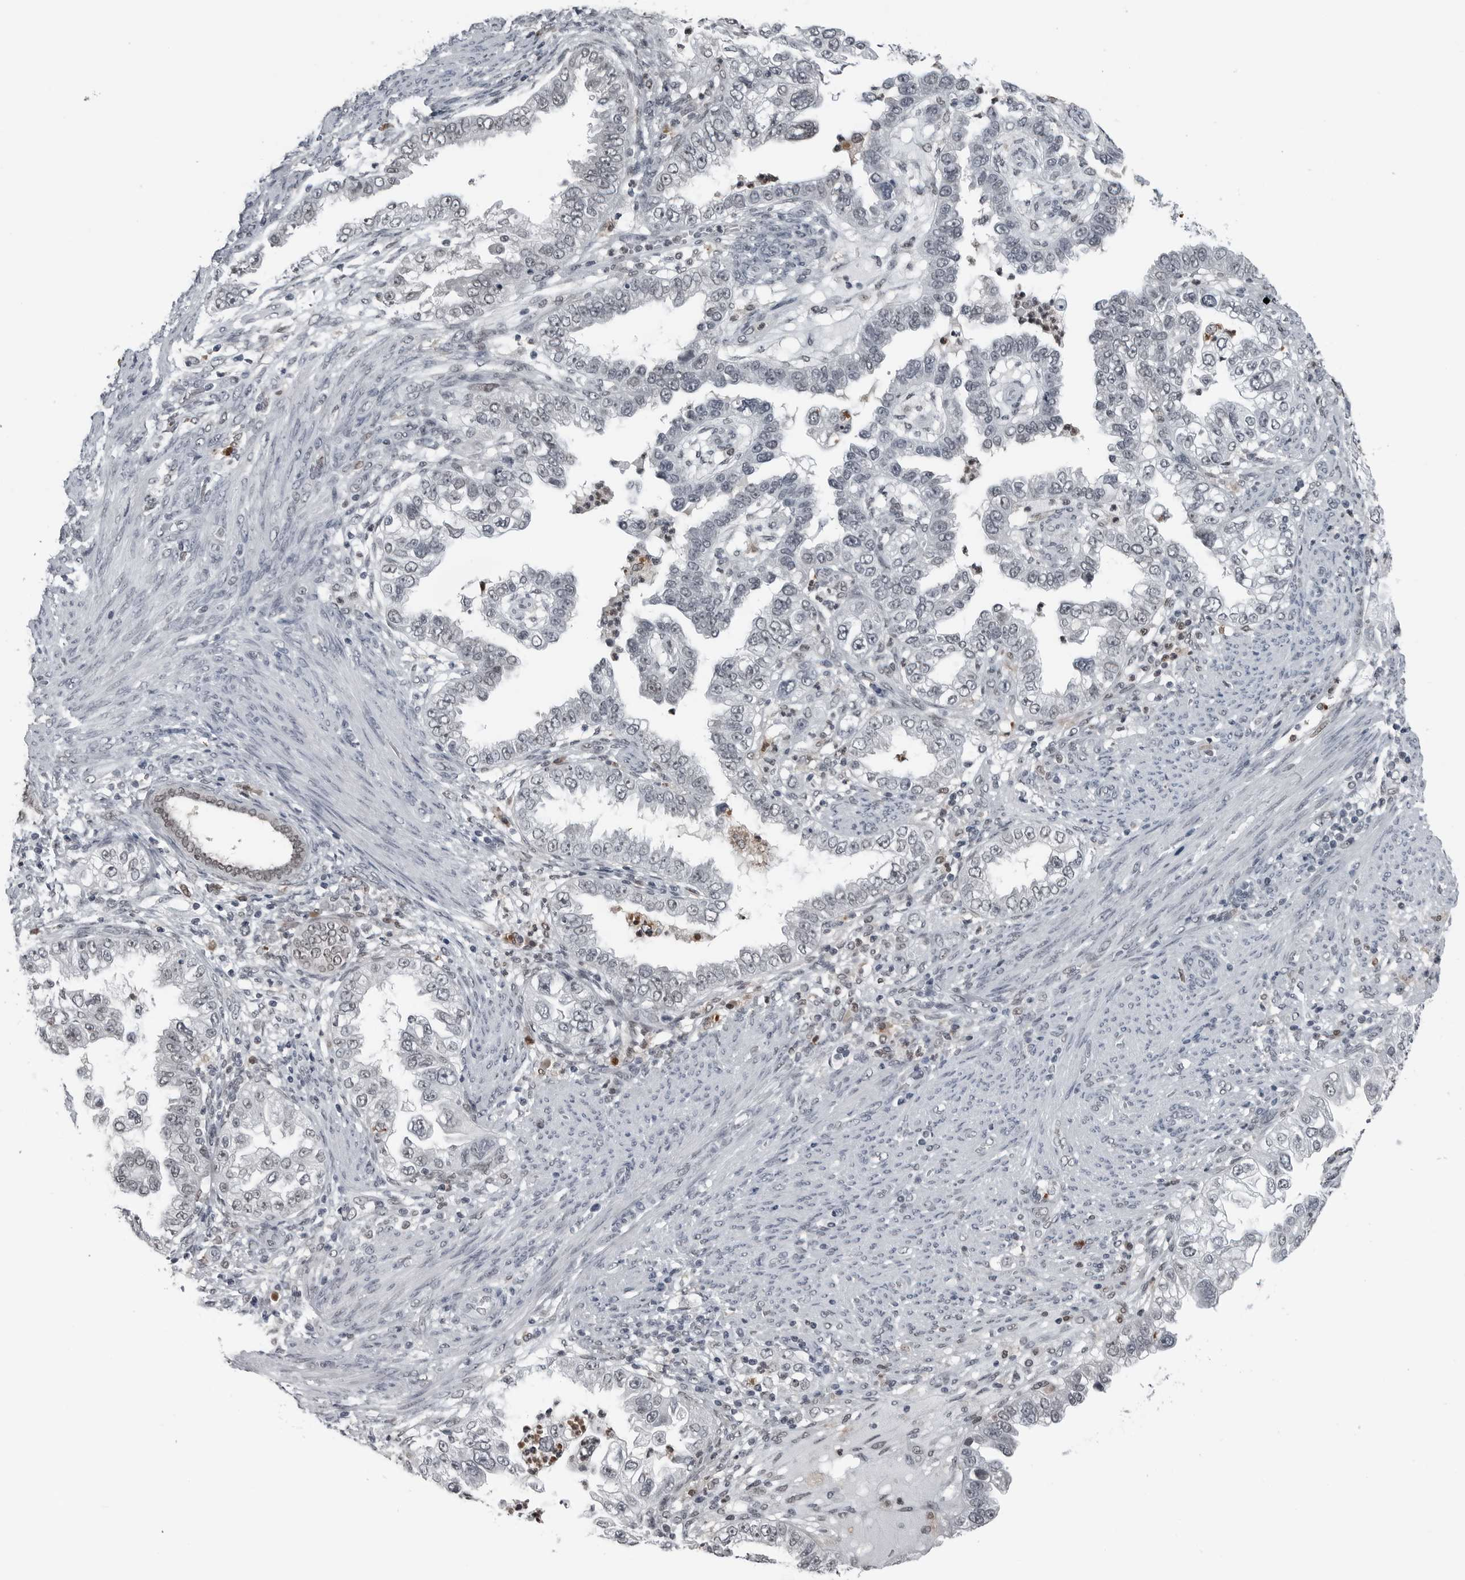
{"staining": {"intensity": "negative", "quantity": "none", "location": "none"}, "tissue": "endometrial cancer", "cell_type": "Tumor cells", "image_type": "cancer", "snomed": [{"axis": "morphology", "description": "Adenocarcinoma, NOS"}, {"axis": "topography", "description": "Endometrium"}], "caption": "DAB immunohistochemical staining of endometrial cancer exhibits no significant staining in tumor cells. (DAB (3,3'-diaminobenzidine) IHC, high magnification).", "gene": "AKR1A1", "patient": {"sex": "female", "age": 85}}